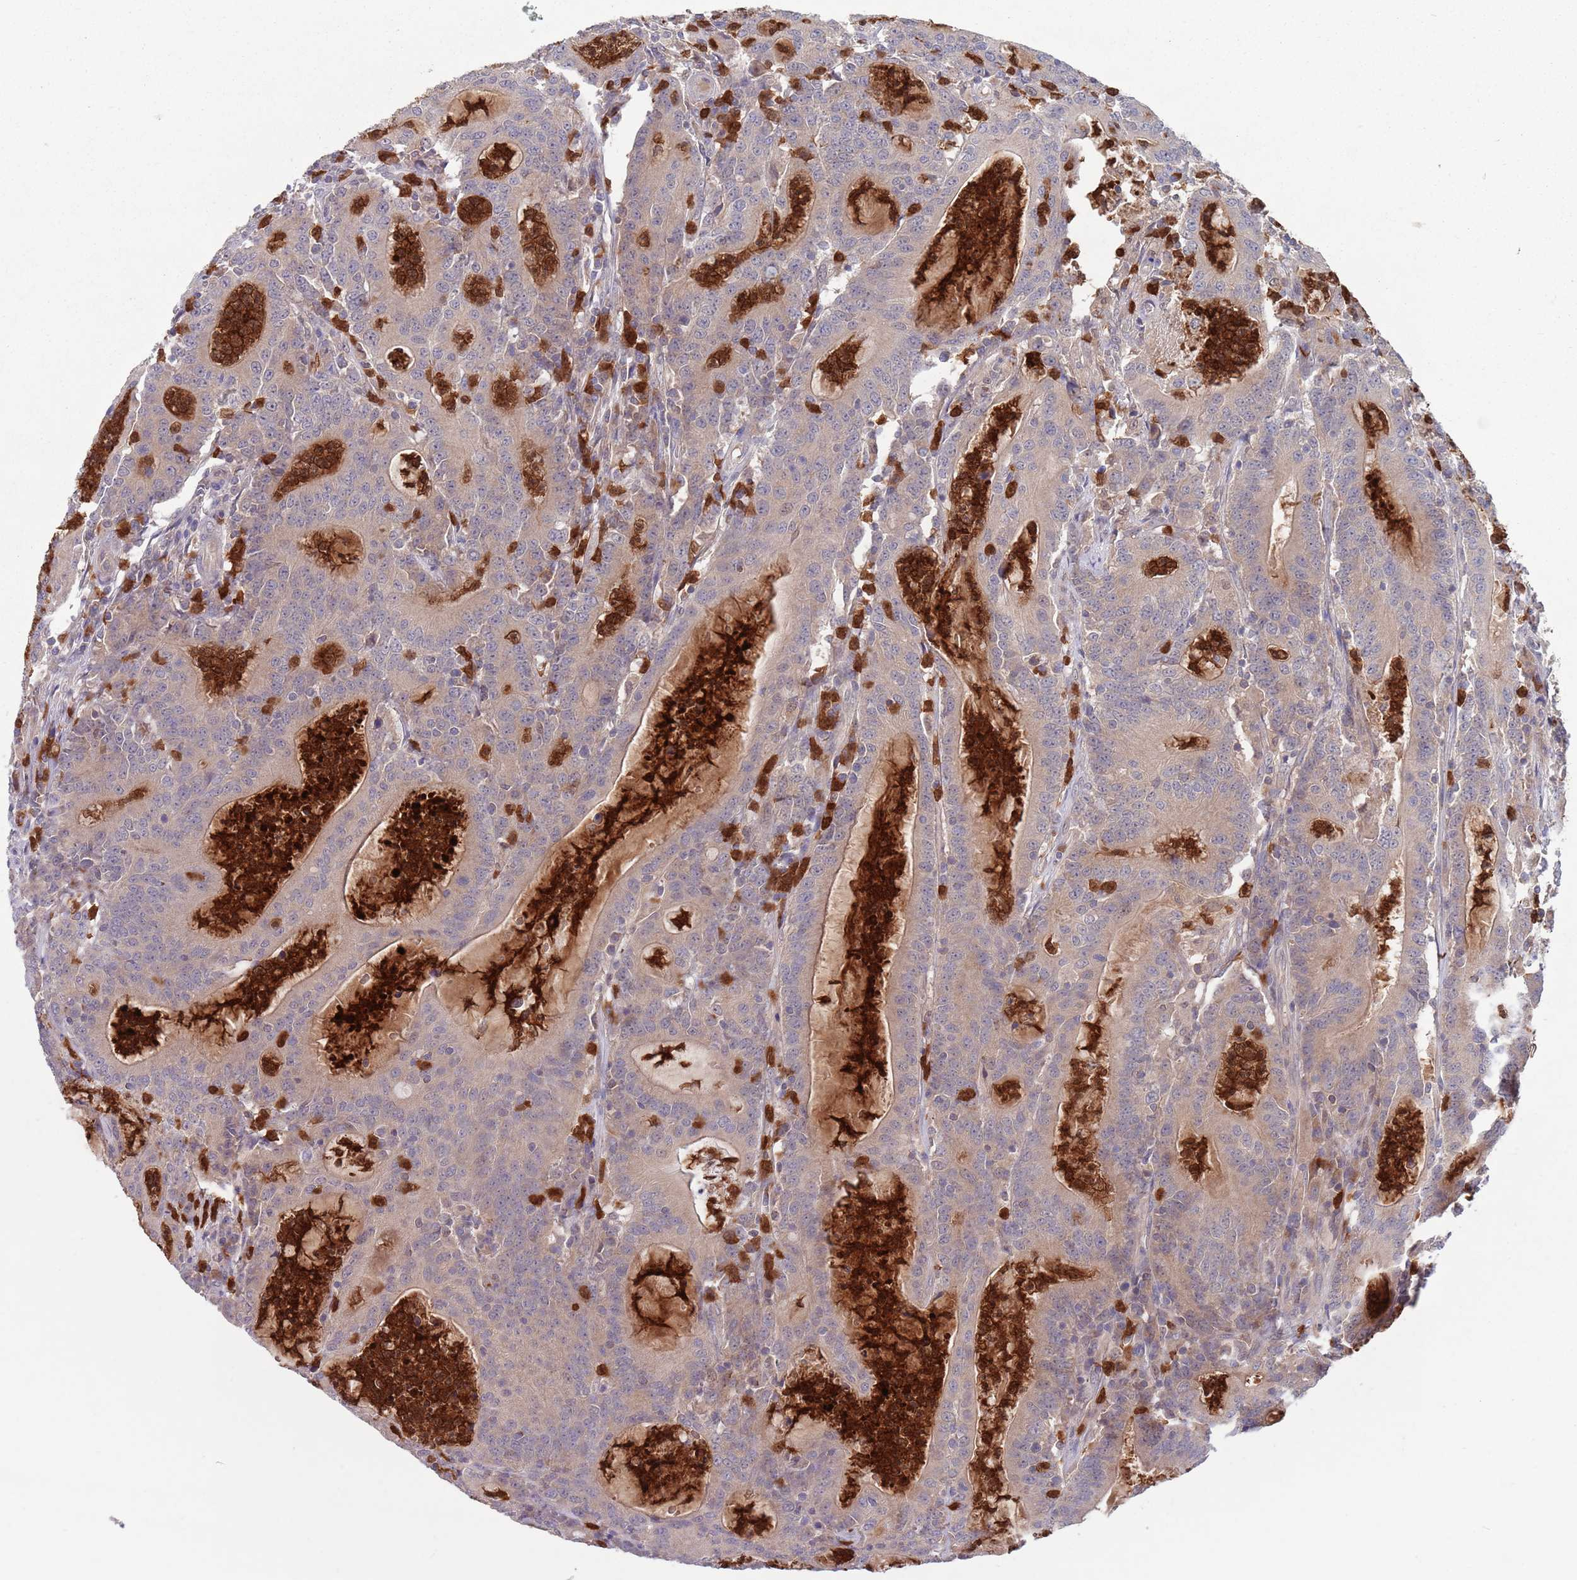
{"staining": {"intensity": "weak", "quantity": ">75%", "location": "cytoplasmic/membranous"}, "tissue": "colorectal cancer", "cell_type": "Tumor cells", "image_type": "cancer", "snomed": [{"axis": "morphology", "description": "Adenocarcinoma, NOS"}, {"axis": "topography", "description": "Colon"}], "caption": "Immunohistochemical staining of colorectal cancer displays low levels of weak cytoplasmic/membranous expression in about >75% of tumor cells. The protein of interest is stained brown, and the nuclei are stained in blue (DAB (3,3'-diaminobenzidine) IHC with brightfield microscopy, high magnification).", "gene": "TYW1", "patient": {"sex": "male", "age": 83}}